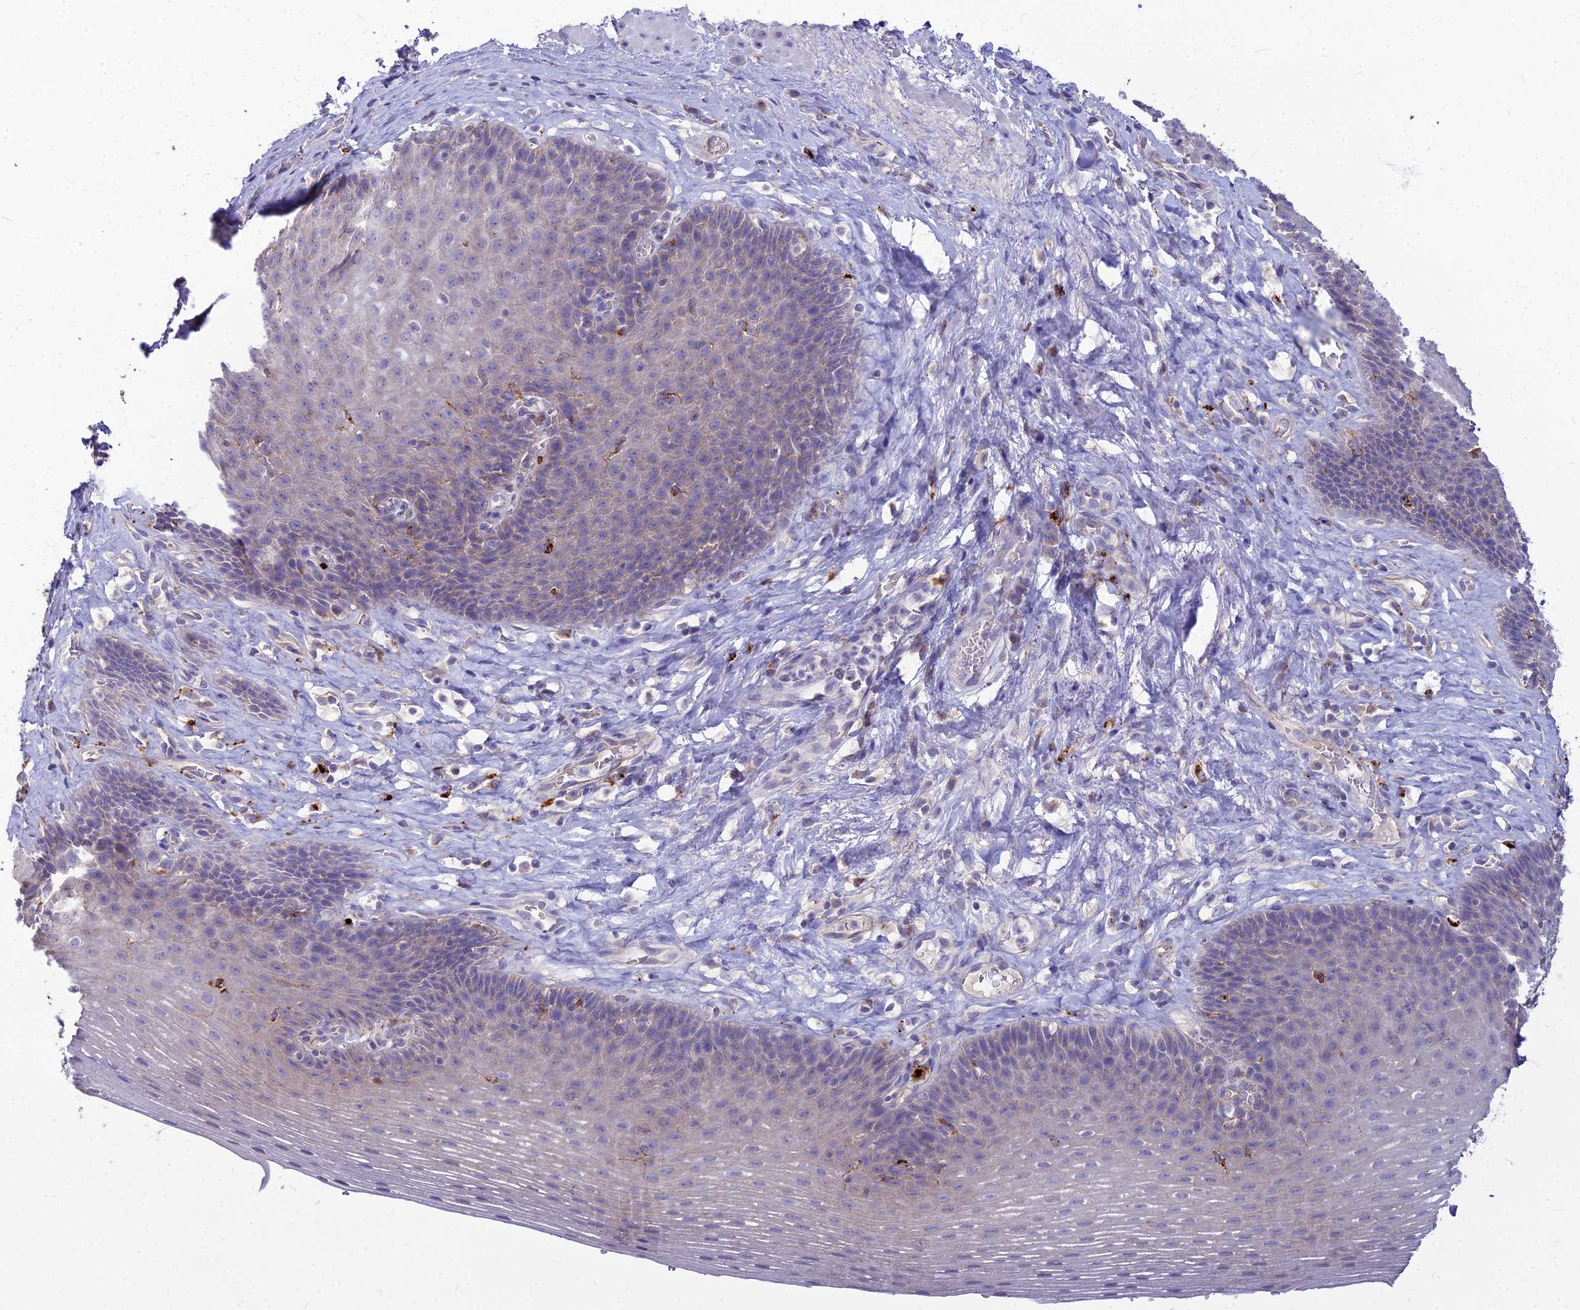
{"staining": {"intensity": "weak", "quantity": "<25%", "location": "cytoplasmic/membranous"}, "tissue": "esophagus", "cell_type": "Squamous epithelial cells", "image_type": "normal", "snomed": [{"axis": "morphology", "description": "Normal tissue, NOS"}, {"axis": "topography", "description": "Esophagus"}], "caption": "Squamous epithelial cells are negative for brown protein staining in normal esophagus. (DAB (3,3'-diaminobenzidine) IHC with hematoxylin counter stain).", "gene": "PCED1B", "patient": {"sex": "female", "age": 66}}